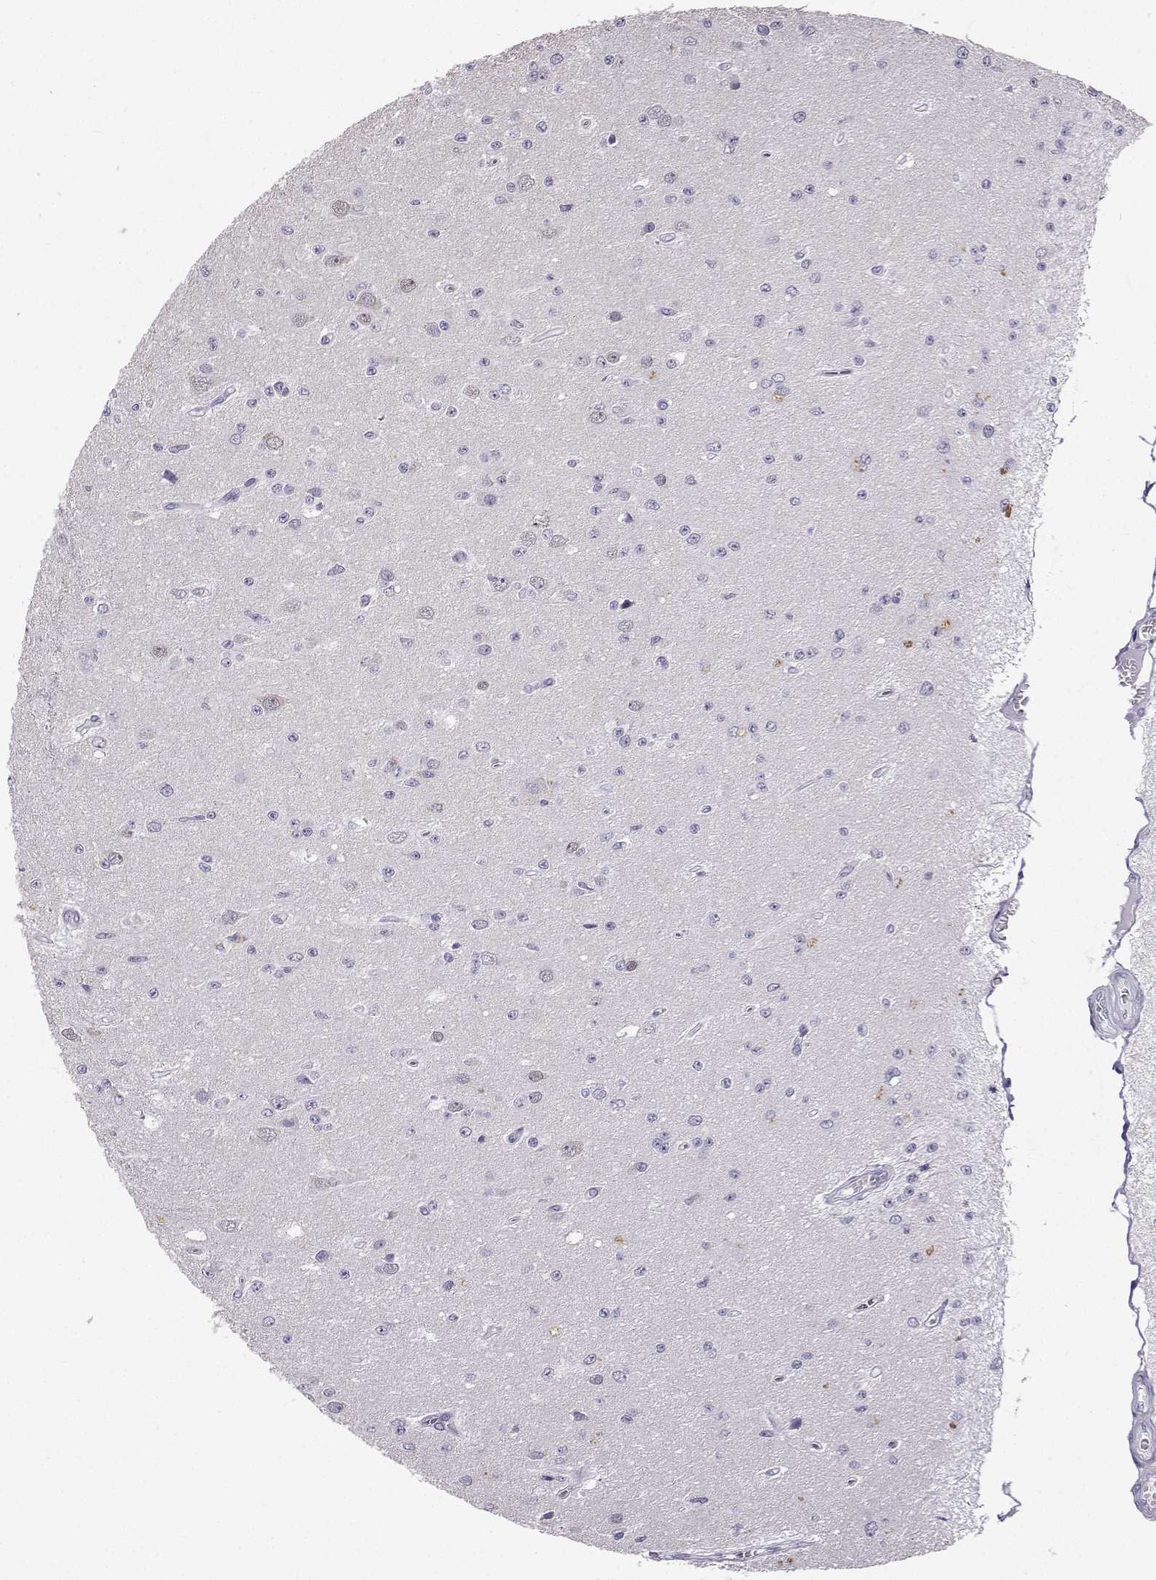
{"staining": {"intensity": "negative", "quantity": "none", "location": "none"}, "tissue": "glioma", "cell_type": "Tumor cells", "image_type": "cancer", "snomed": [{"axis": "morphology", "description": "Glioma, malignant, Low grade"}, {"axis": "topography", "description": "Brain"}], "caption": "Immunohistochemical staining of glioma reveals no significant staining in tumor cells.", "gene": "TBR1", "patient": {"sex": "female", "age": 45}}